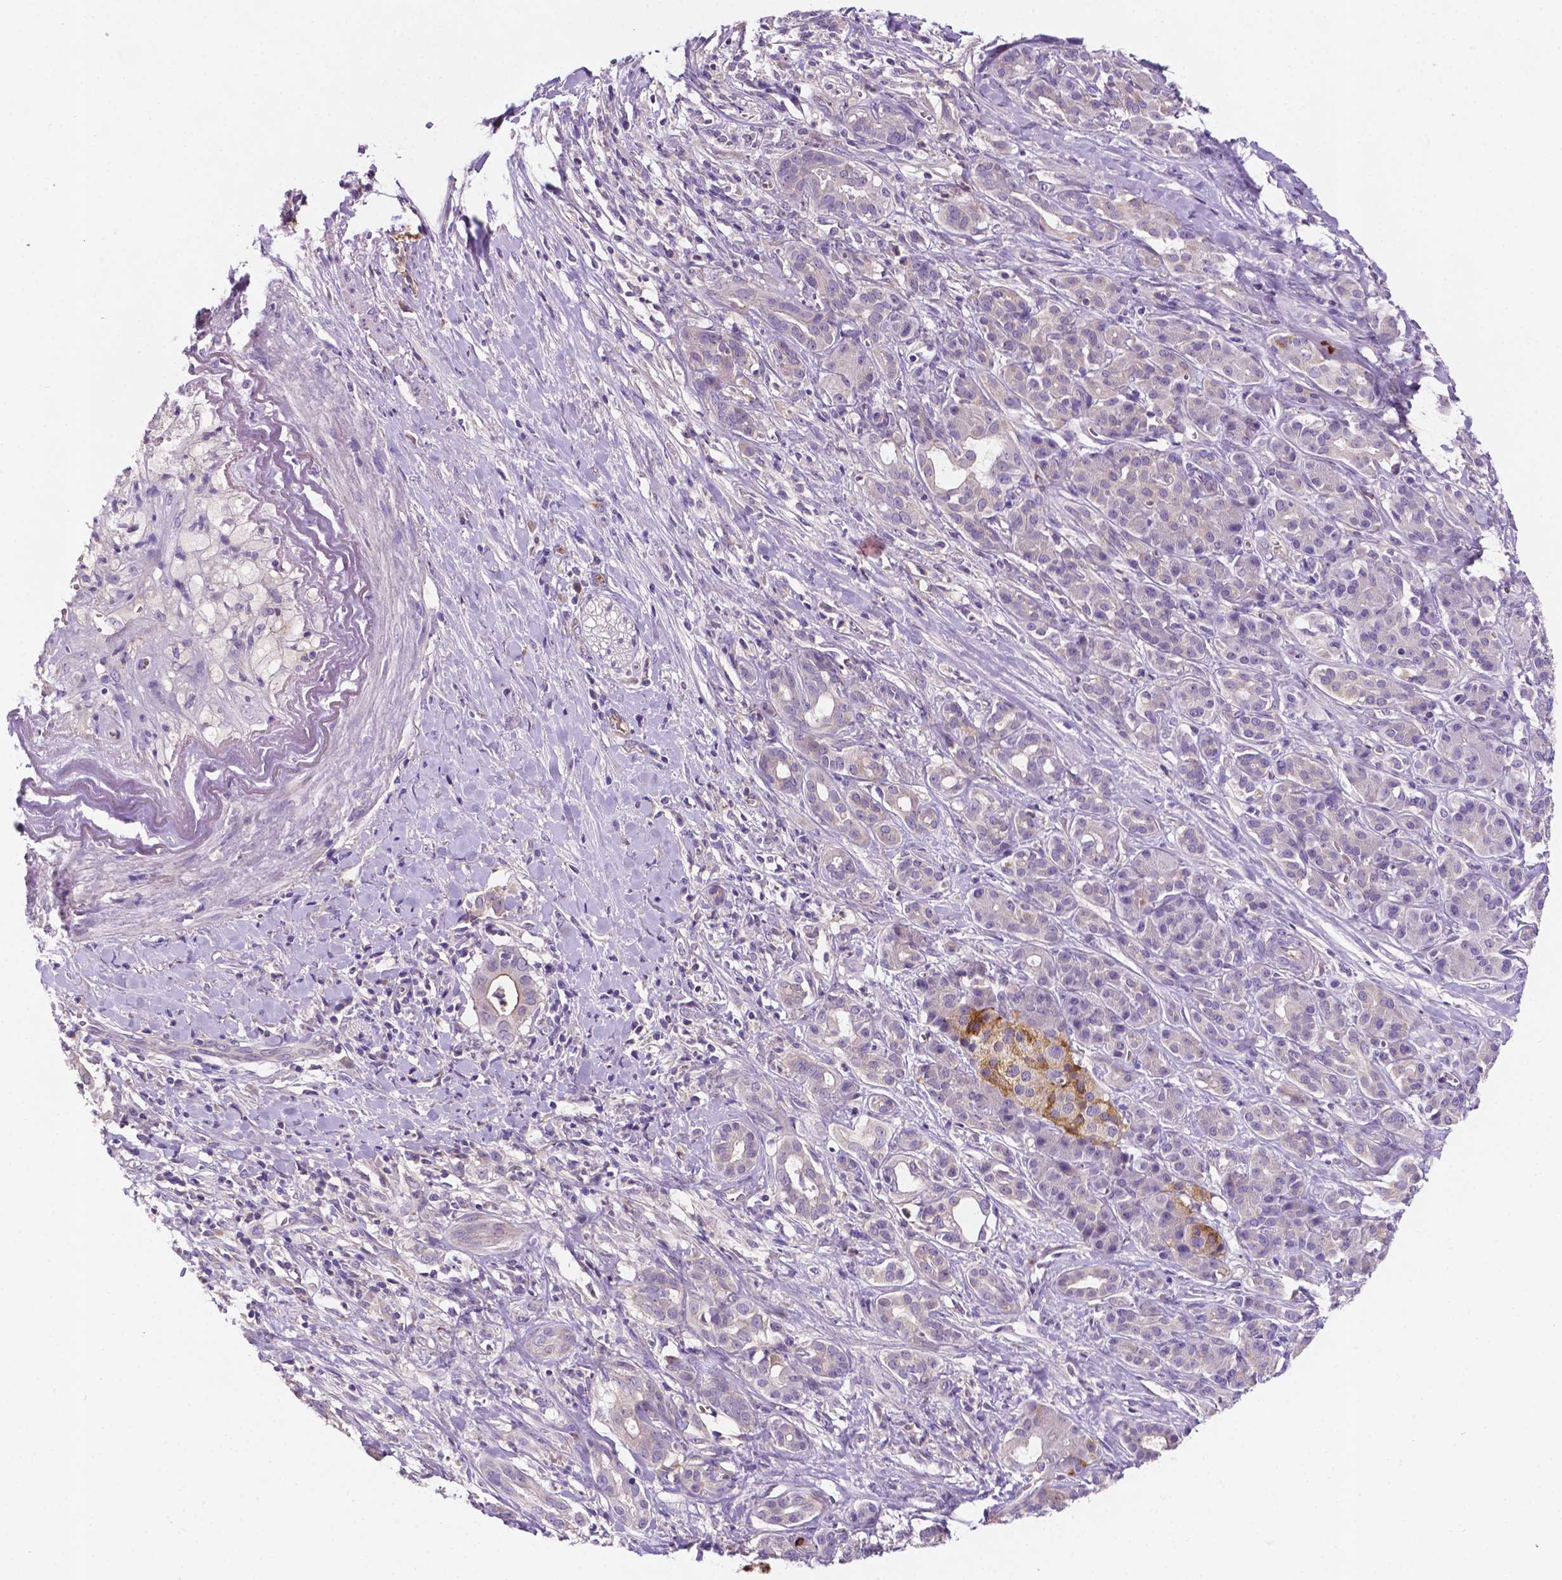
{"staining": {"intensity": "moderate", "quantity": "<25%", "location": "cytoplasmic/membranous"}, "tissue": "pancreatic cancer", "cell_type": "Tumor cells", "image_type": "cancer", "snomed": [{"axis": "morphology", "description": "Adenocarcinoma, NOS"}, {"axis": "topography", "description": "Pancreas"}], "caption": "Immunohistochemical staining of pancreatic cancer (adenocarcinoma) demonstrates low levels of moderate cytoplasmic/membranous positivity in about <25% of tumor cells. Using DAB (3,3'-diaminobenzidine) (brown) and hematoxylin (blue) stains, captured at high magnification using brightfield microscopy.", "gene": "TM4SF20", "patient": {"sex": "male", "age": 61}}